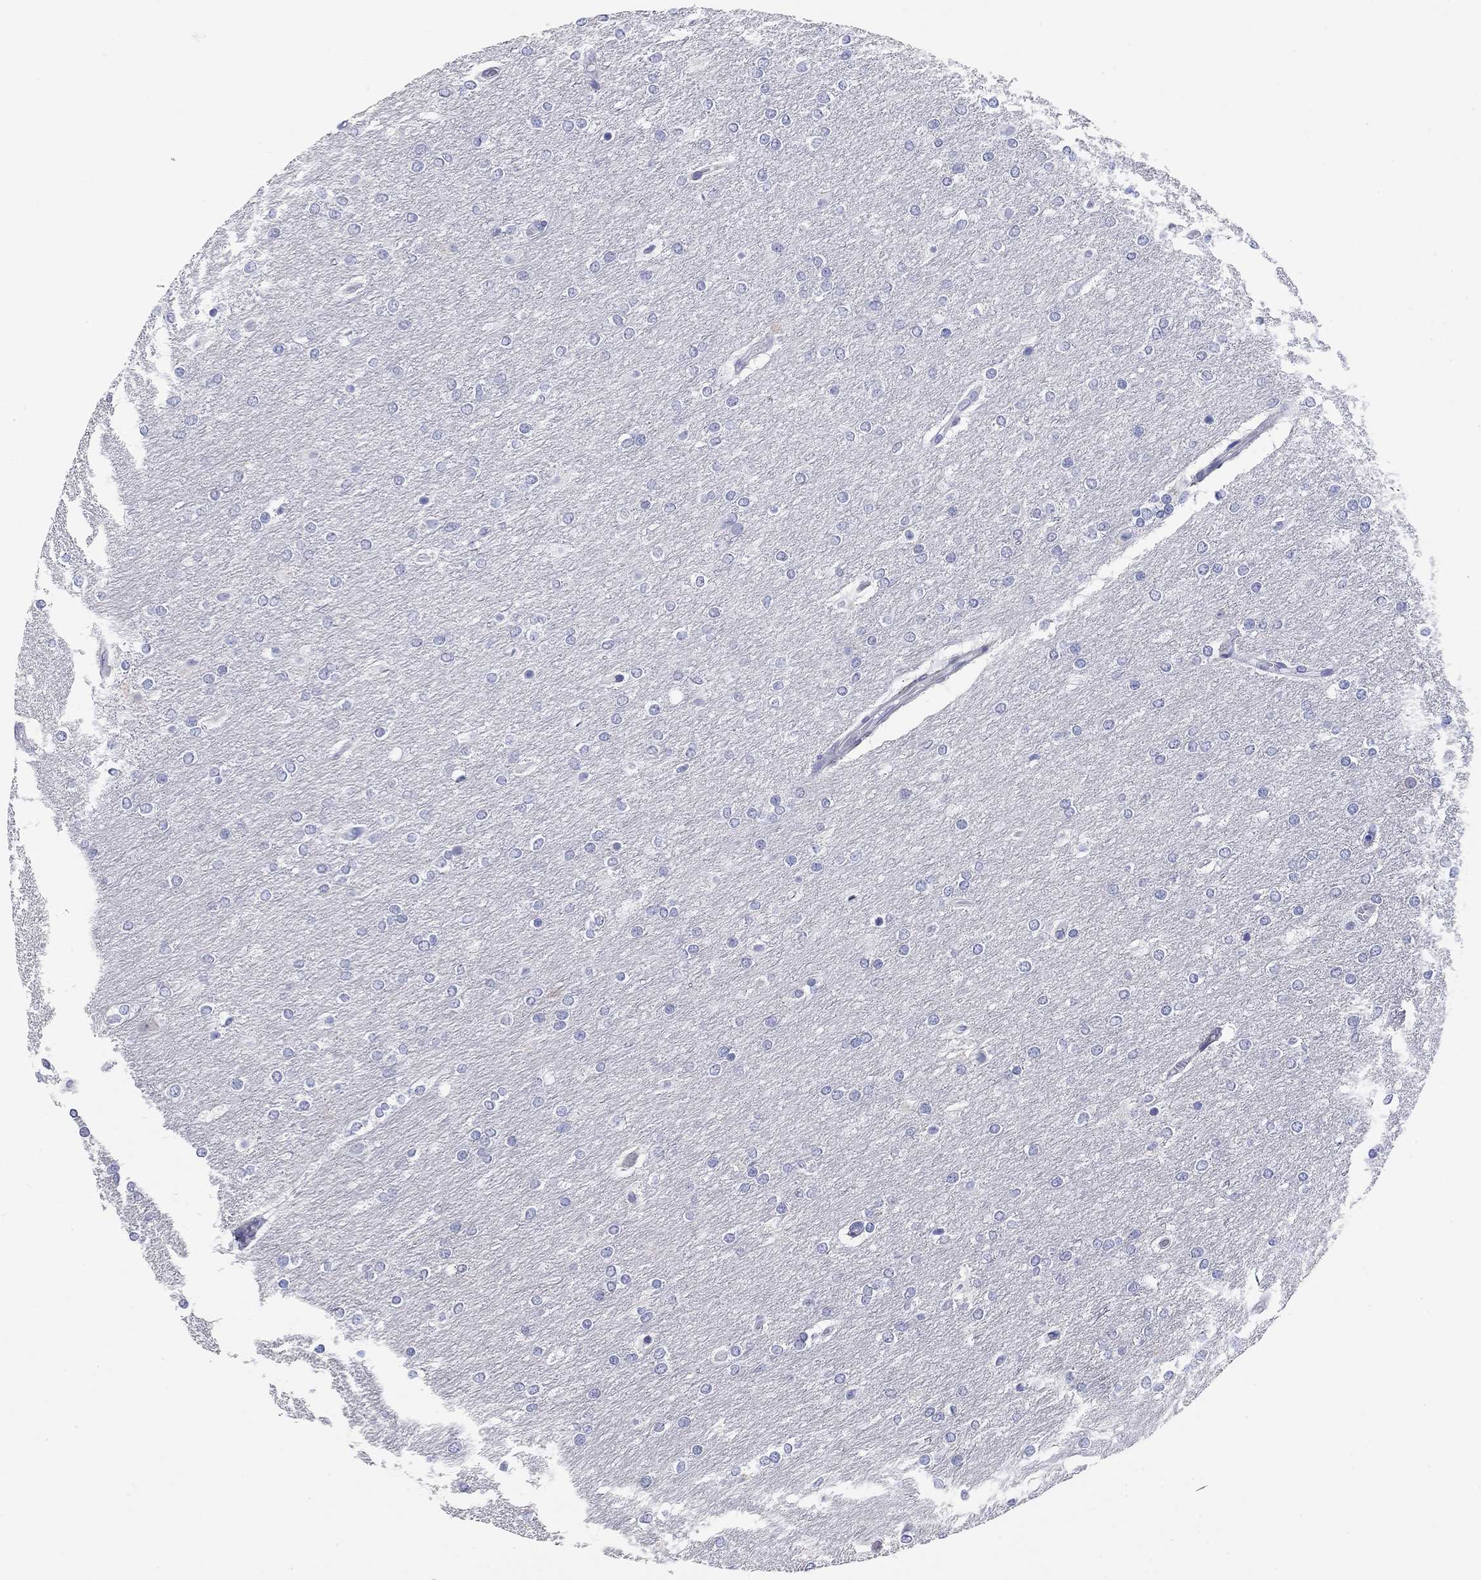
{"staining": {"intensity": "negative", "quantity": "none", "location": "none"}, "tissue": "glioma", "cell_type": "Tumor cells", "image_type": "cancer", "snomed": [{"axis": "morphology", "description": "Glioma, malignant, High grade"}, {"axis": "topography", "description": "Brain"}], "caption": "Protein analysis of glioma displays no significant expression in tumor cells. (DAB immunohistochemistry (IHC) visualized using brightfield microscopy, high magnification).", "gene": "CHI3L2", "patient": {"sex": "female", "age": 61}}